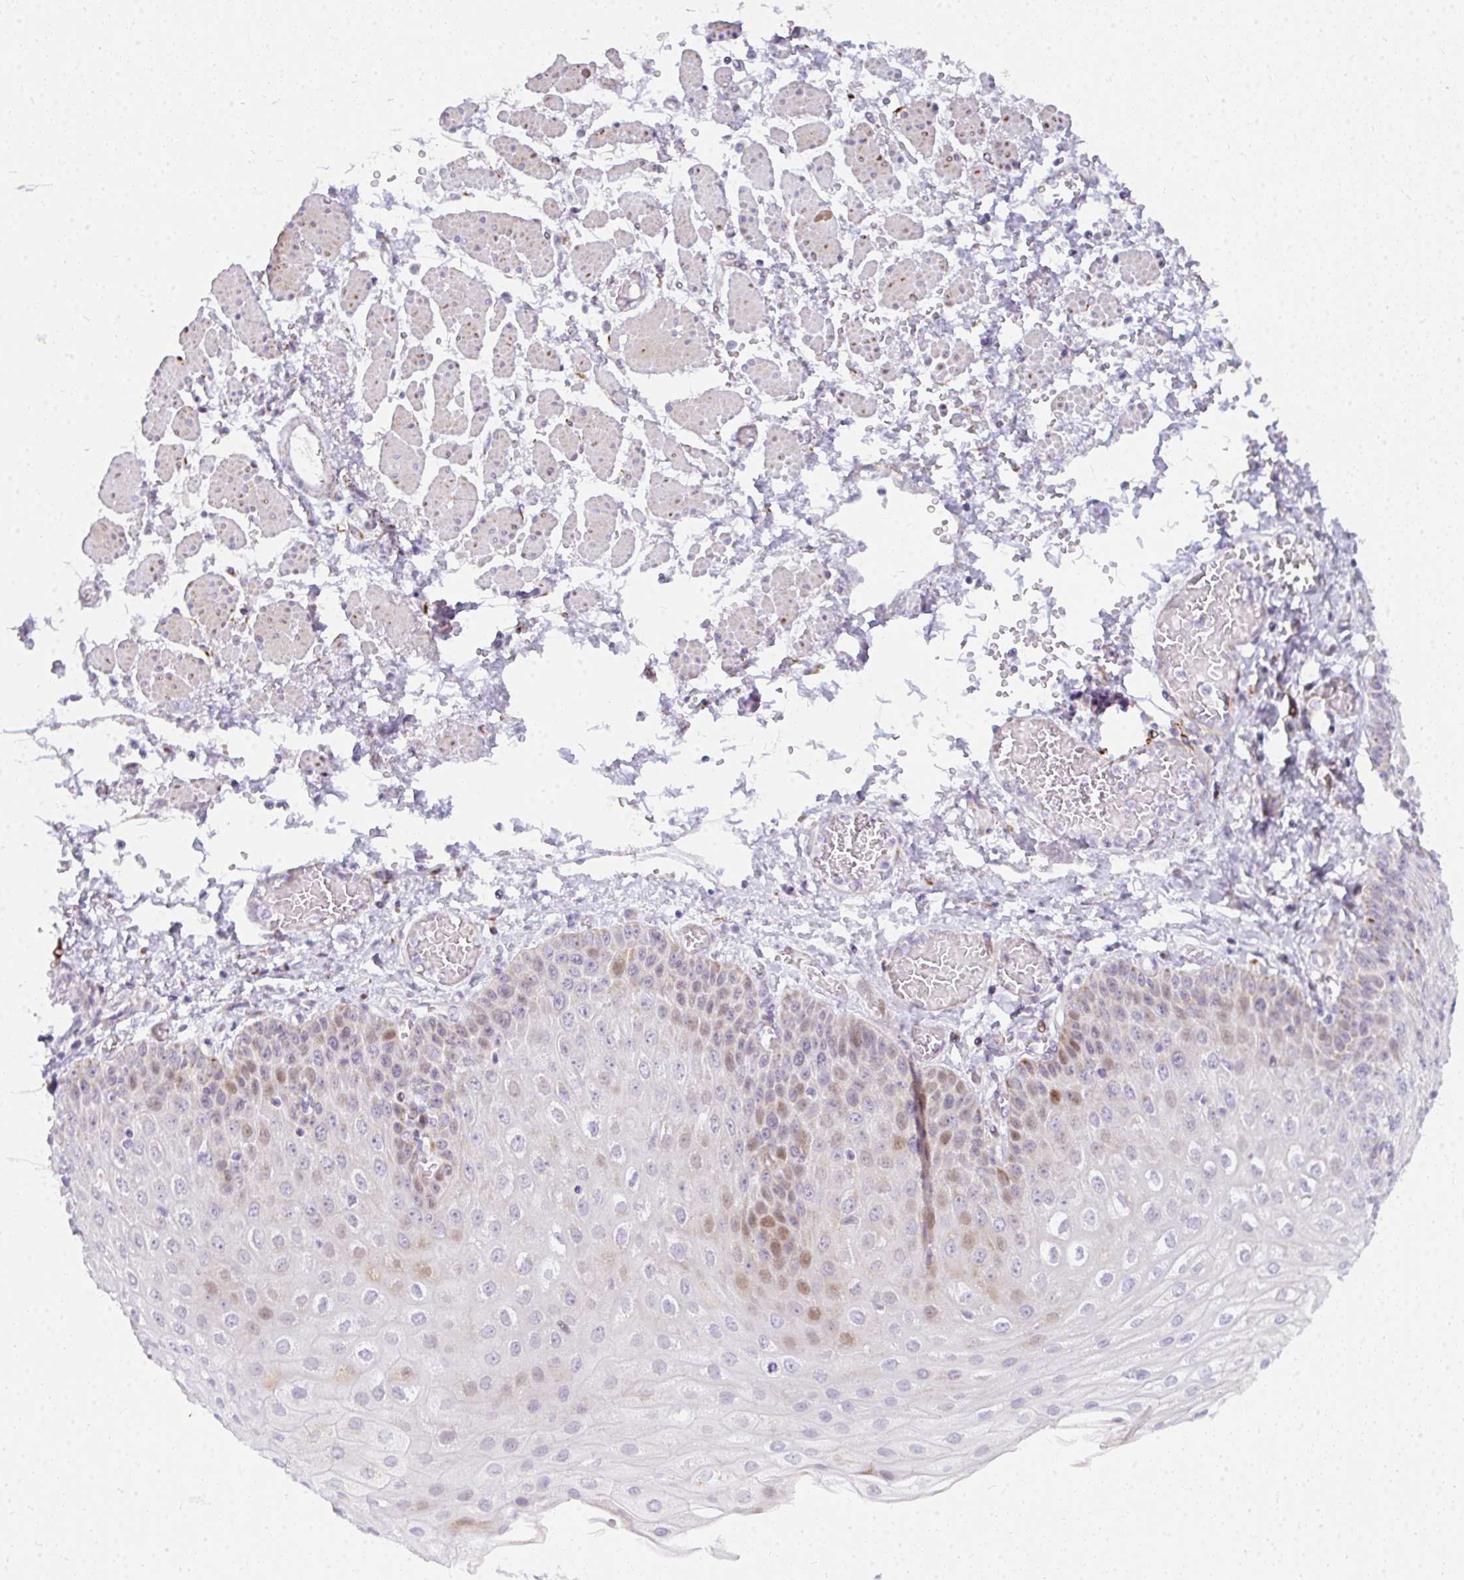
{"staining": {"intensity": "moderate", "quantity": "25%-75%", "location": "cytoplasmic/membranous,nuclear"}, "tissue": "esophagus", "cell_type": "Squamous epithelial cells", "image_type": "normal", "snomed": [{"axis": "morphology", "description": "Normal tissue, NOS"}, {"axis": "morphology", "description": "Adenocarcinoma, NOS"}, {"axis": "topography", "description": "Esophagus"}], "caption": "The immunohistochemical stain highlights moderate cytoplasmic/membranous,nuclear positivity in squamous epithelial cells of benign esophagus.", "gene": "PLA2G5", "patient": {"sex": "male", "age": 81}}